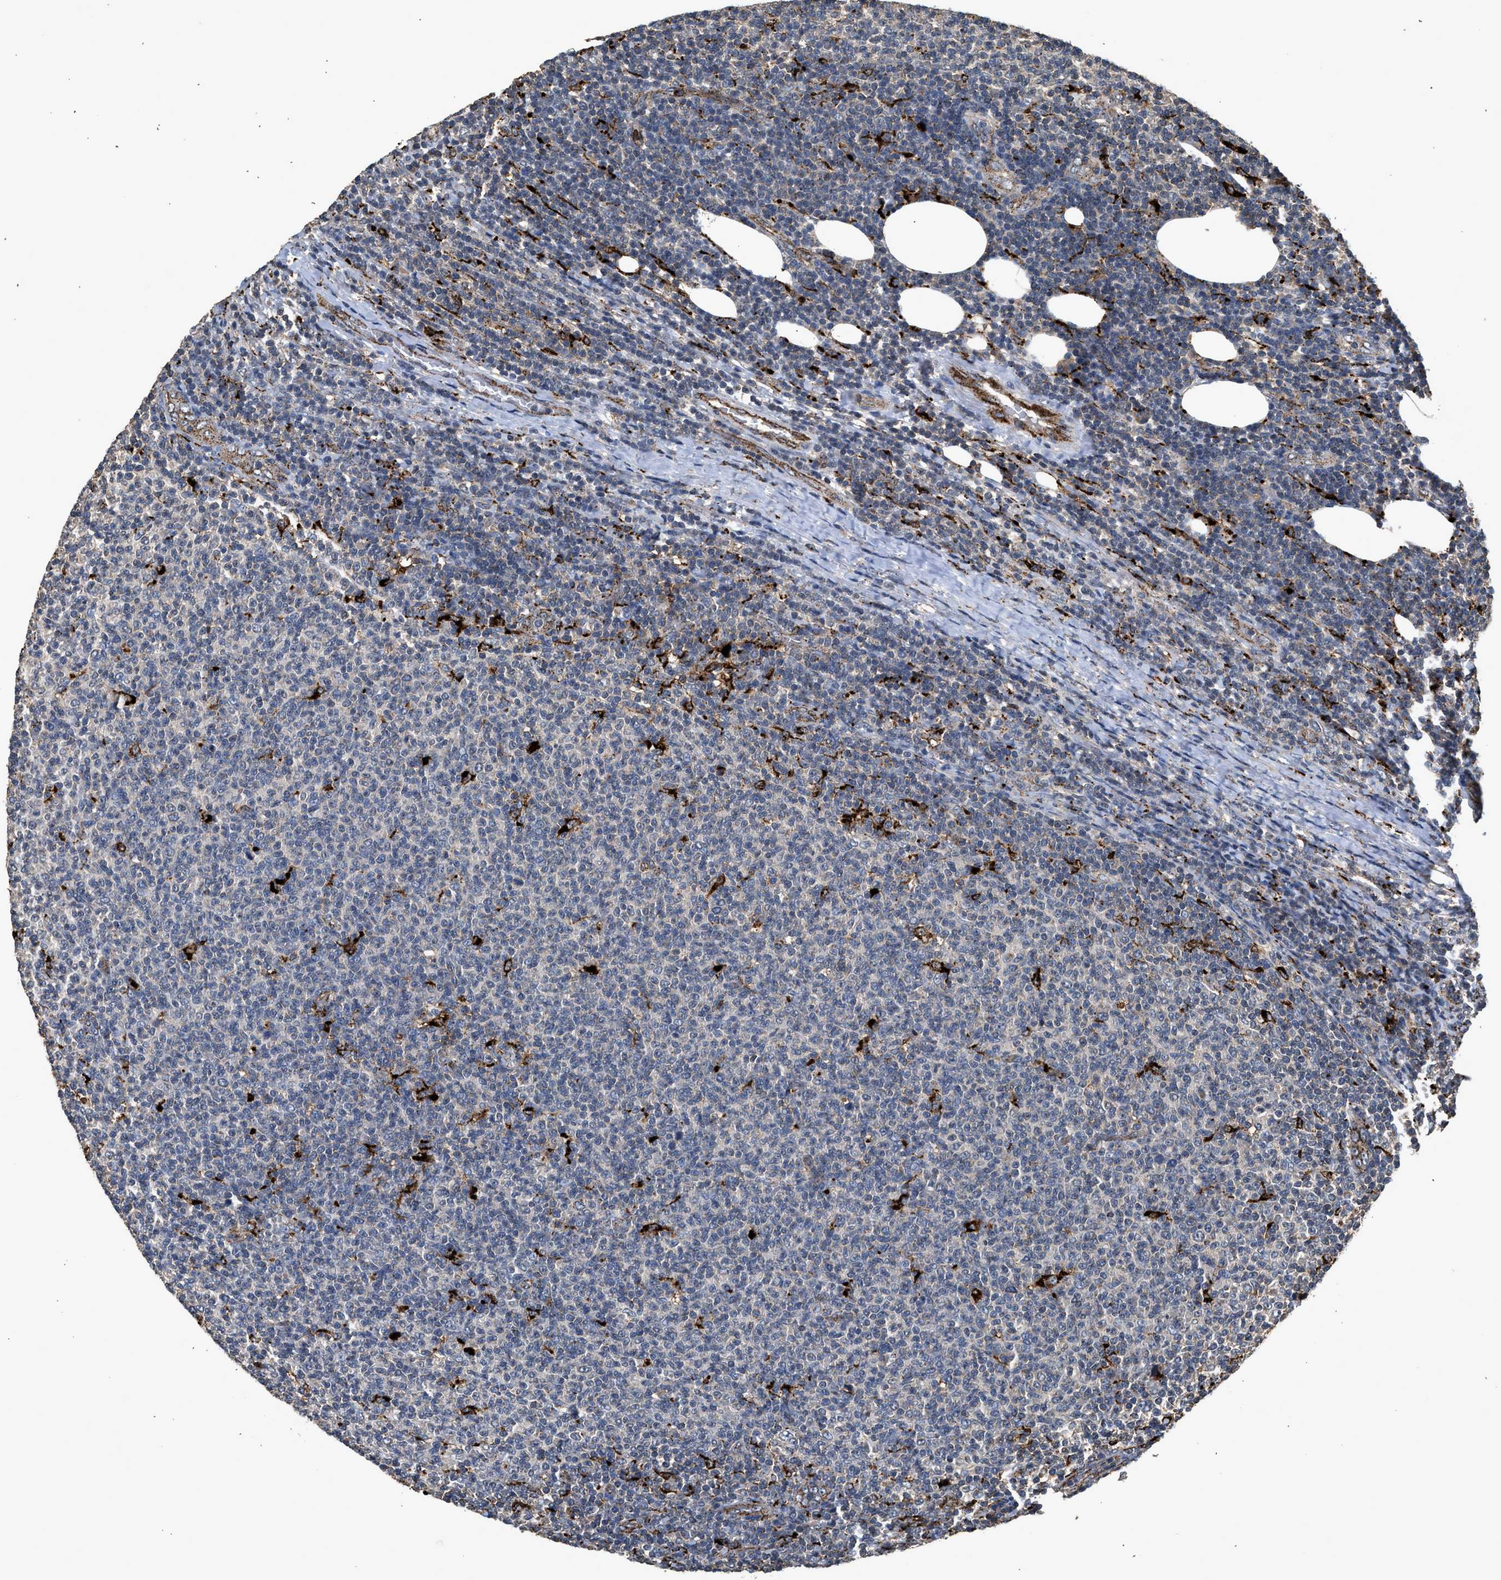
{"staining": {"intensity": "weak", "quantity": "<25%", "location": "cytoplasmic/membranous"}, "tissue": "lymphoma", "cell_type": "Tumor cells", "image_type": "cancer", "snomed": [{"axis": "morphology", "description": "Malignant lymphoma, non-Hodgkin's type, Low grade"}, {"axis": "topography", "description": "Lymph node"}], "caption": "An immunohistochemistry photomicrograph of lymphoma is shown. There is no staining in tumor cells of lymphoma.", "gene": "CTSV", "patient": {"sex": "male", "age": 66}}